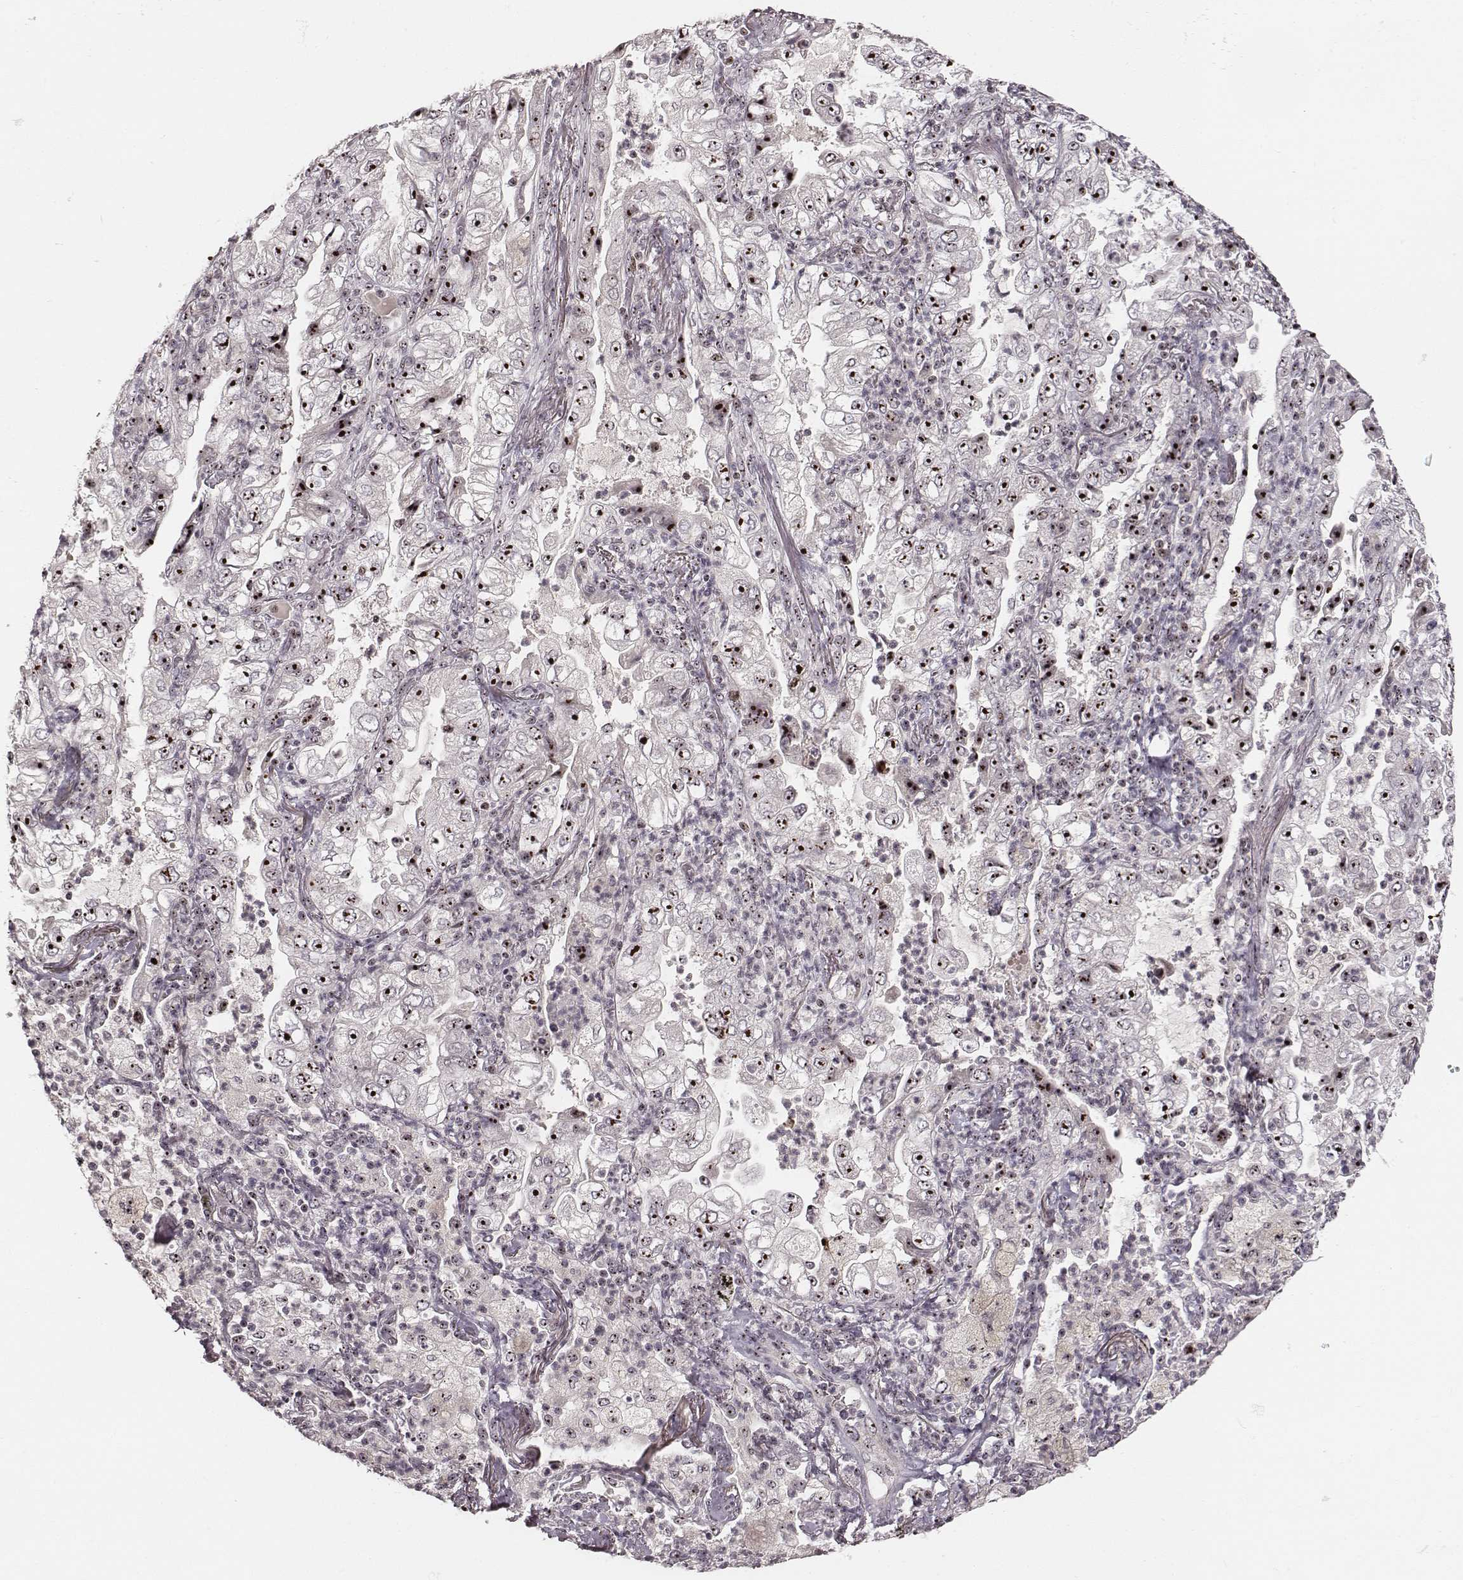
{"staining": {"intensity": "moderate", "quantity": ">75%", "location": "nuclear"}, "tissue": "lung cancer", "cell_type": "Tumor cells", "image_type": "cancer", "snomed": [{"axis": "morphology", "description": "Adenocarcinoma, NOS"}, {"axis": "topography", "description": "Lung"}], "caption": "Immunohistochemistry image of neoplastic tissue: lung cancer (adenocarcinoma) stained using IHC exhibits medium levels of moderate protein expression localized specifically in the nuclear of tumor cells, appearing as a nuclear brown color.", "gene": "NOP56", "patient": {"sex": "female", "age": 73}}